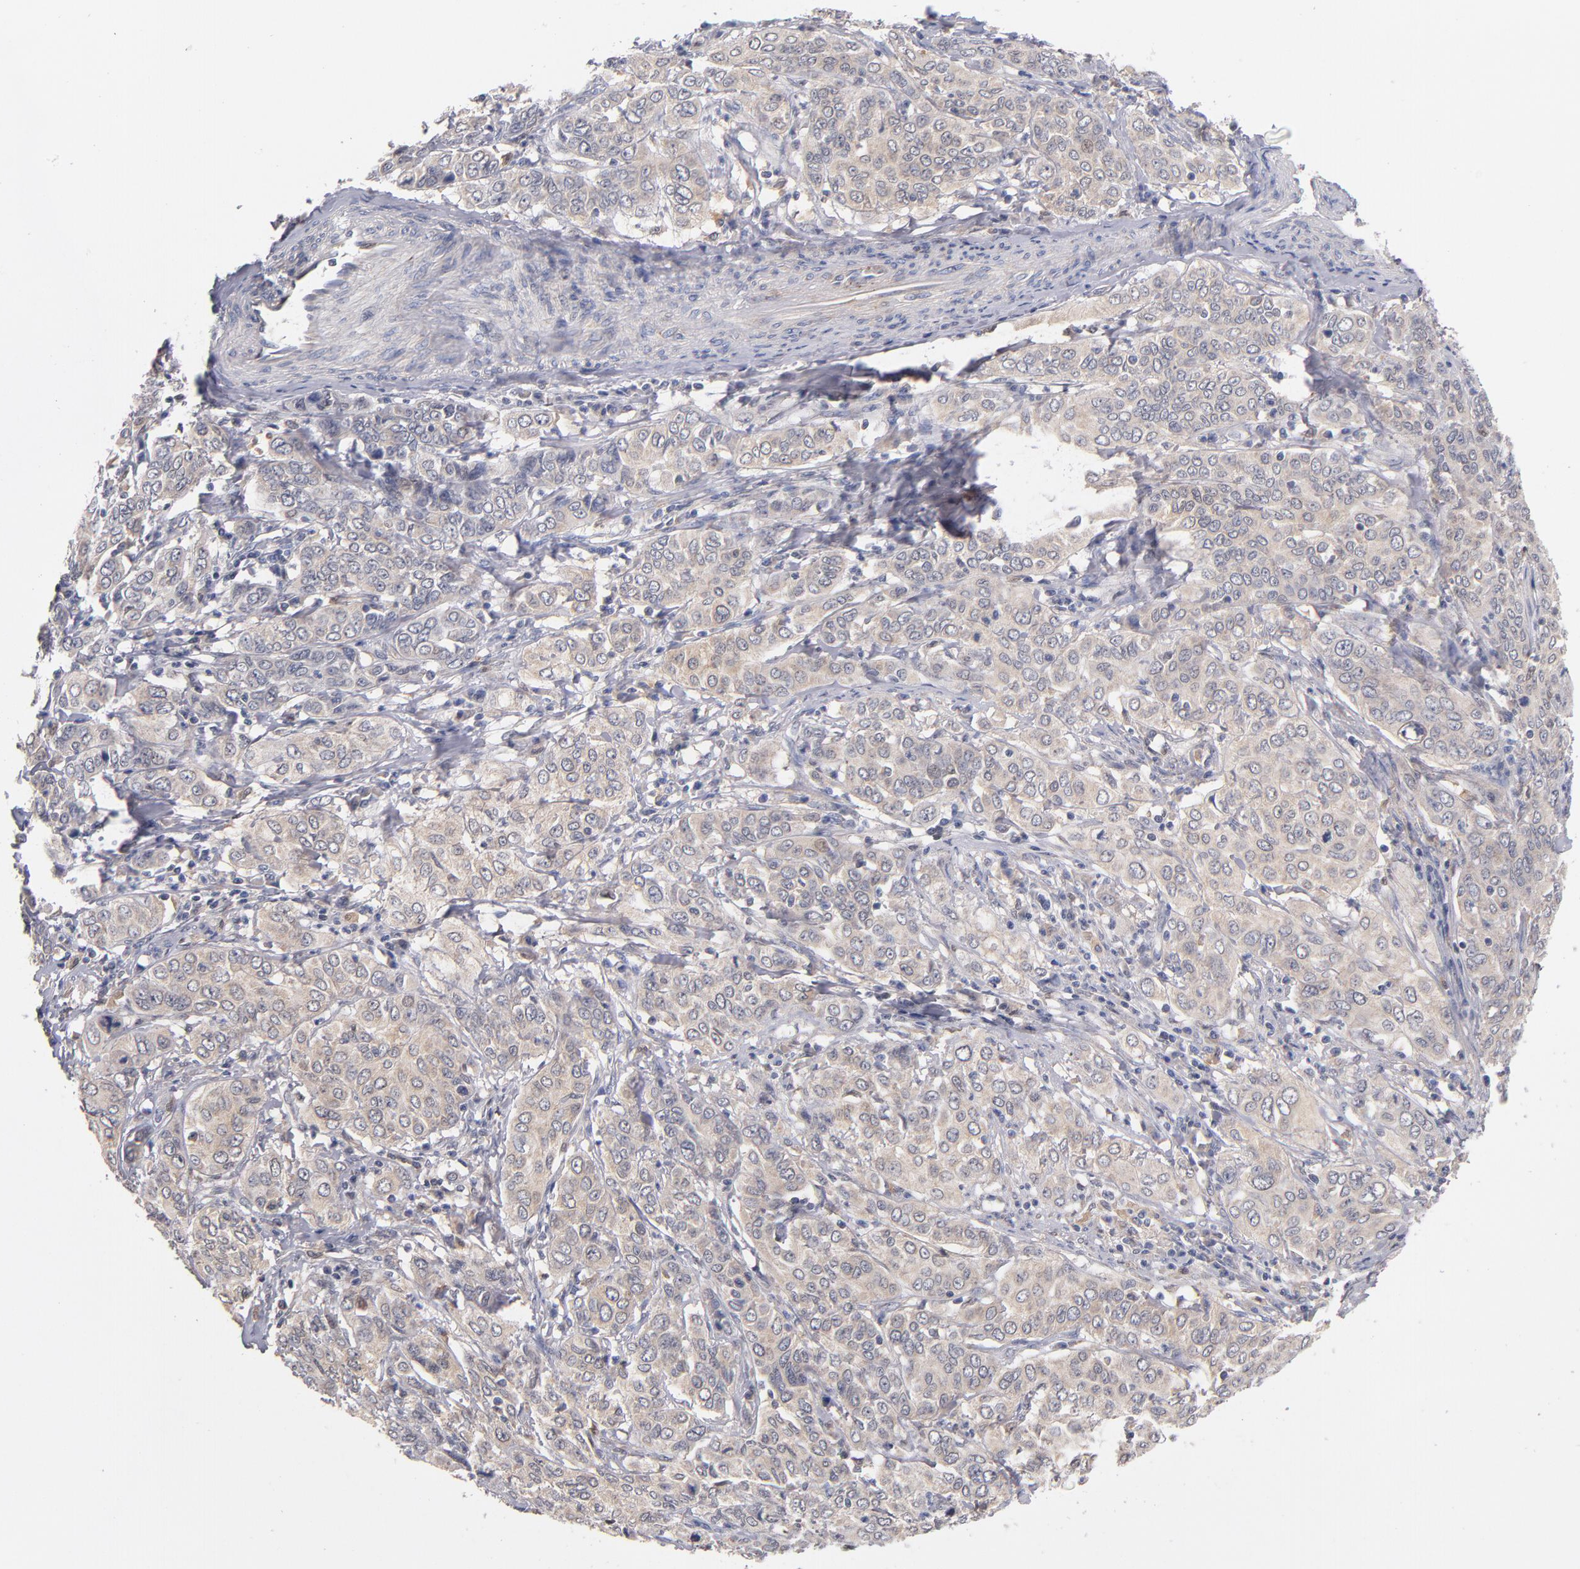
{"staining": {"intensity": "weak", "quantity": ">75%", "location": "cytoplasmic/membranous"}, "tissue": "cervical cancer", "cell_type": "Tumor cells", "image_type": "cancer", "snomed": [{"axis": "morphology", "description": "Squamous cell carcinoma, NOS"}, {"axis": "topography", "description": "Cervix"}], "caption": "Immunohistochemistry of squamous cell carcinoma (cervical) displays low levels of weak cytoplasmic/membranous expression in approximately >75% of tumor cells. The protein is shown in brown color, while the nuclei are stained blue.", "gene": "GMFG", "patient": {"sex": "female", "age": 38}}